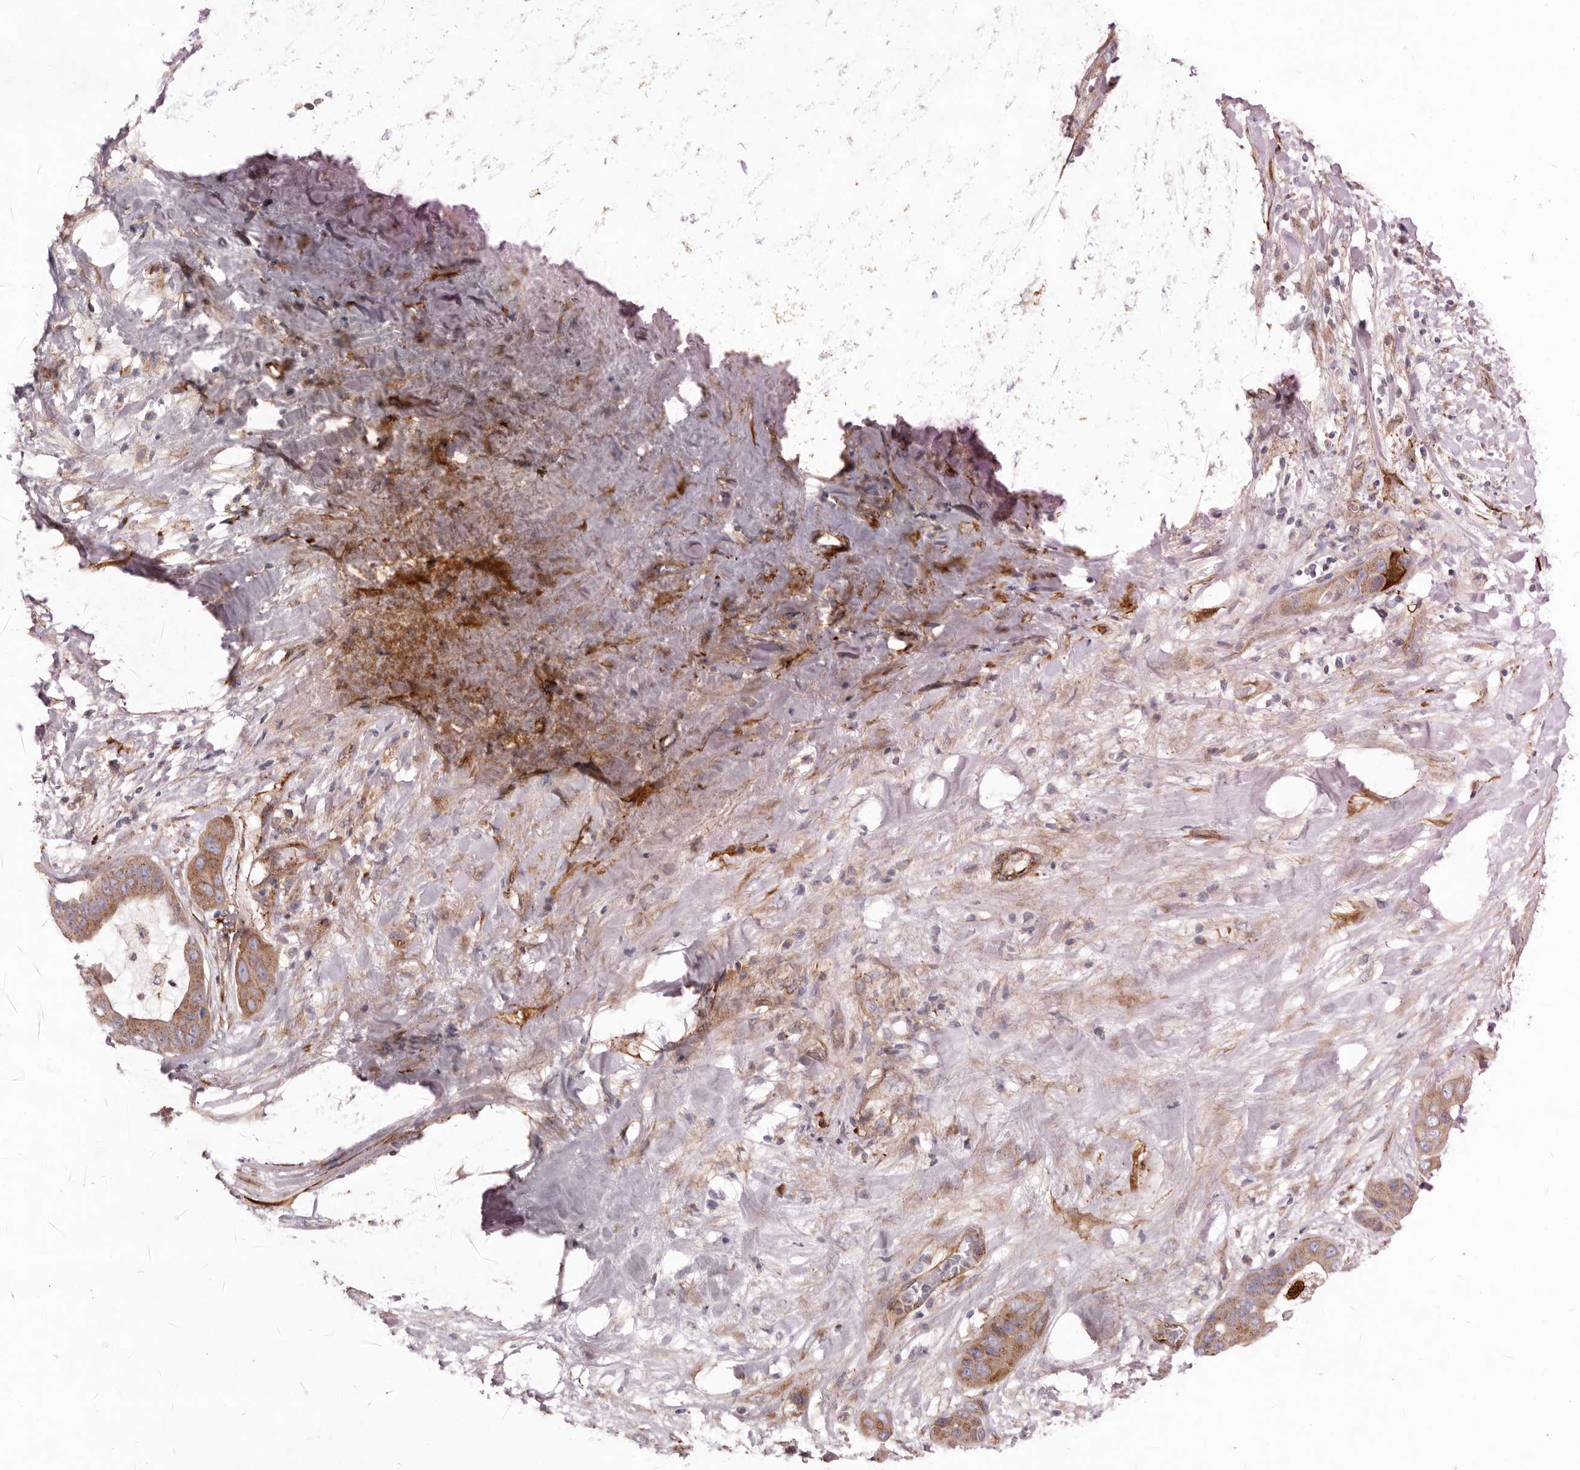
{"staining": {"intensity": "moderate", "quantity": ">75%", "location": "cytoplasmic/membranous"}, "tissue": "liver cancer", "cell_type": "Tumor cells", "image_type": "cancer", "snomed": [{"axis": "morphology", "description": "Cholangiocarcinoma"}, {"axis": "topography", "description": "Liver"}], "caption": "Immunohistochemistry (DAB (3,3'-diaminobenzidine)) staining of human liver cancer (cholangiocarcinoma) demonstrates moderate cytoplasmic/membranous protein expression in approximately >75% of tumor cells.", "gene": "LUZP1", "patient": {"sex": "female", "age": 52}}